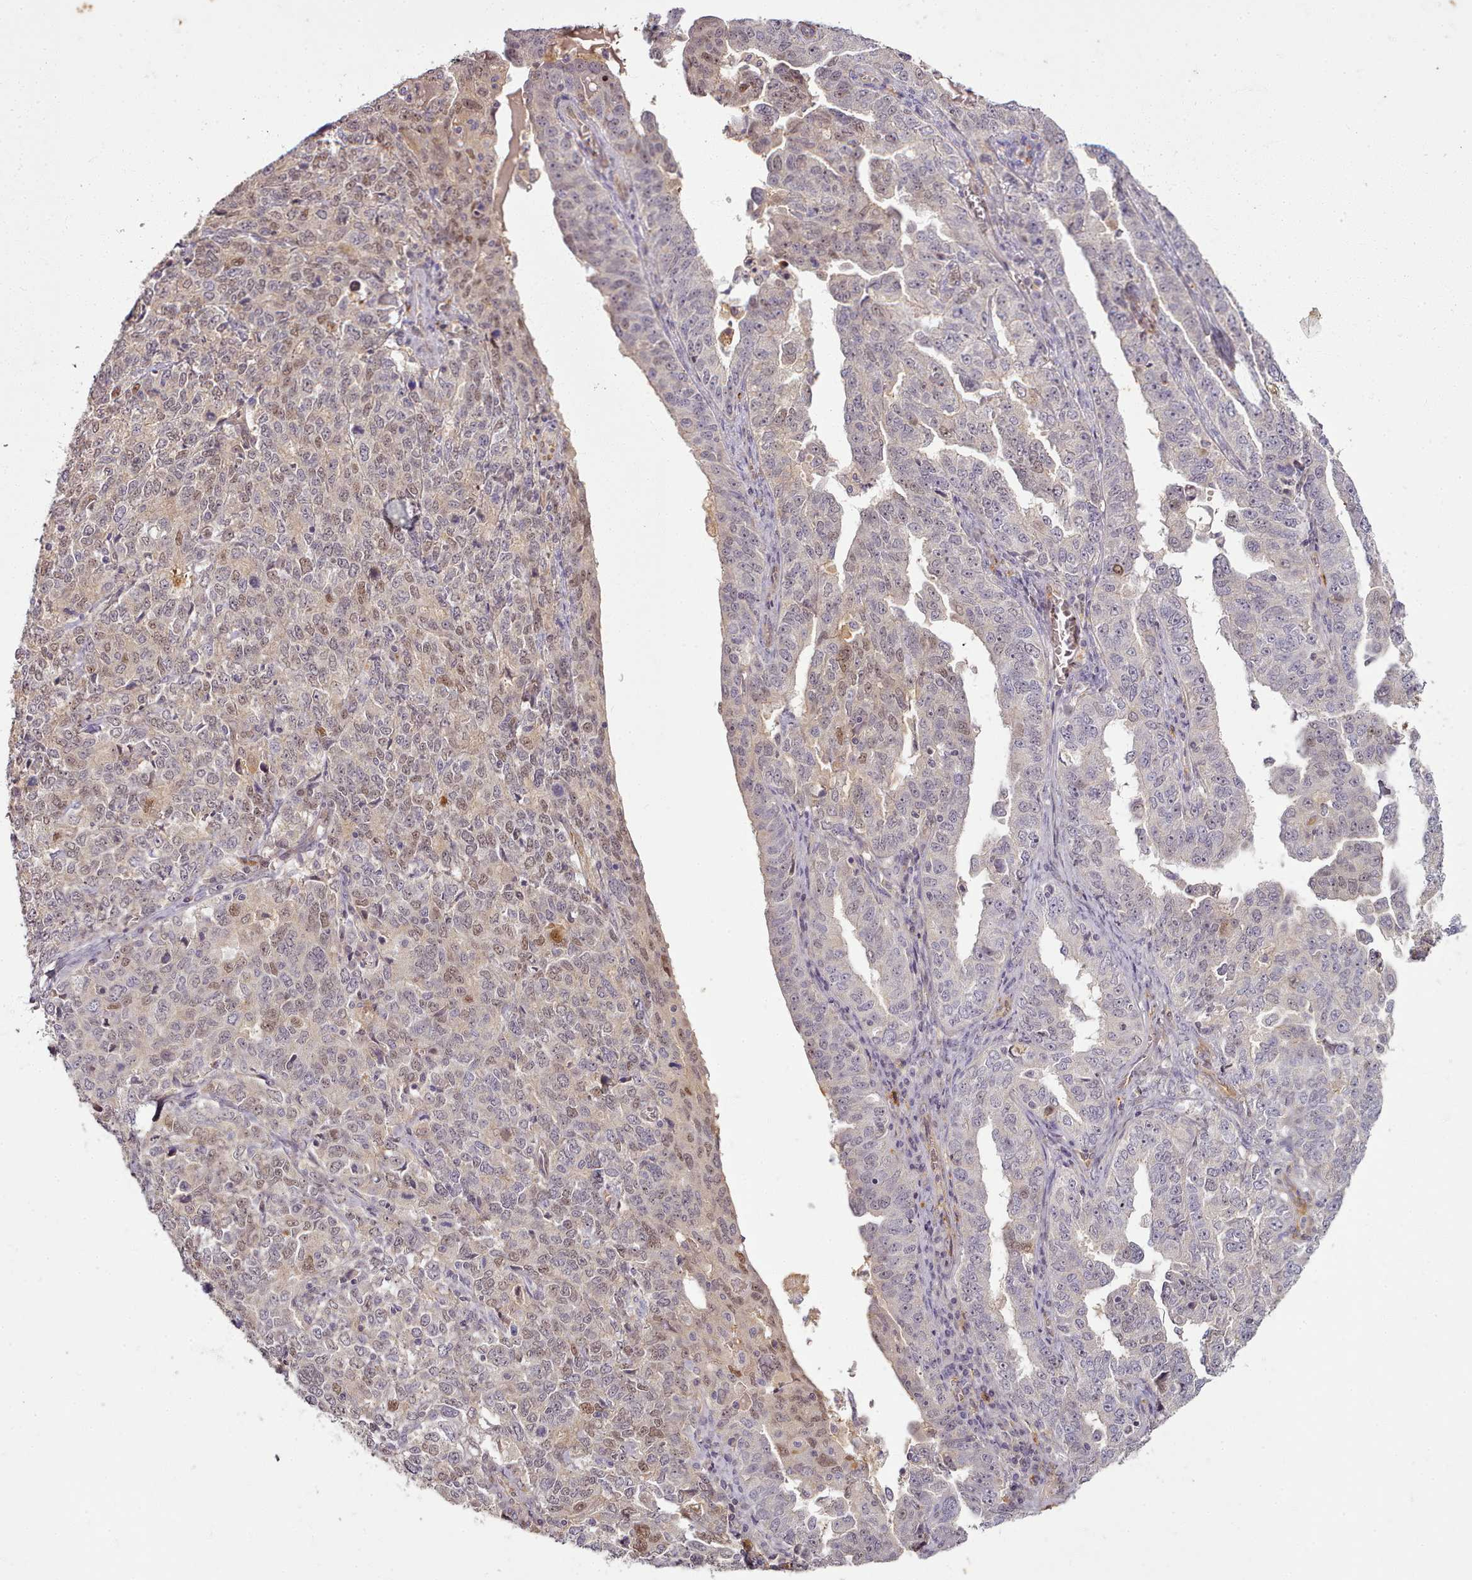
{"staining": {"intensity": "moderate", "quantity": "25%-75%", "location": "nuclear"}, "tissue": "ovarian cancer", "cell_type": "Tumor cells", "image_type": "cancer", "snomed": [{"axis": "morphology", "description": "Carcinoma, endometroid"}, {"axis": "topography", "description": "Ovary"}], "caption": "IHC (DAB (3,3'-diaminobenzidine)) staining of ovarian cancer (endometroid carcinoma) shows moderate nuclear protein staining in approximately 25%-75% of tumor cells.", "gene": "C1QTNF5", "patient": {"sex": "female", "age": 62}}